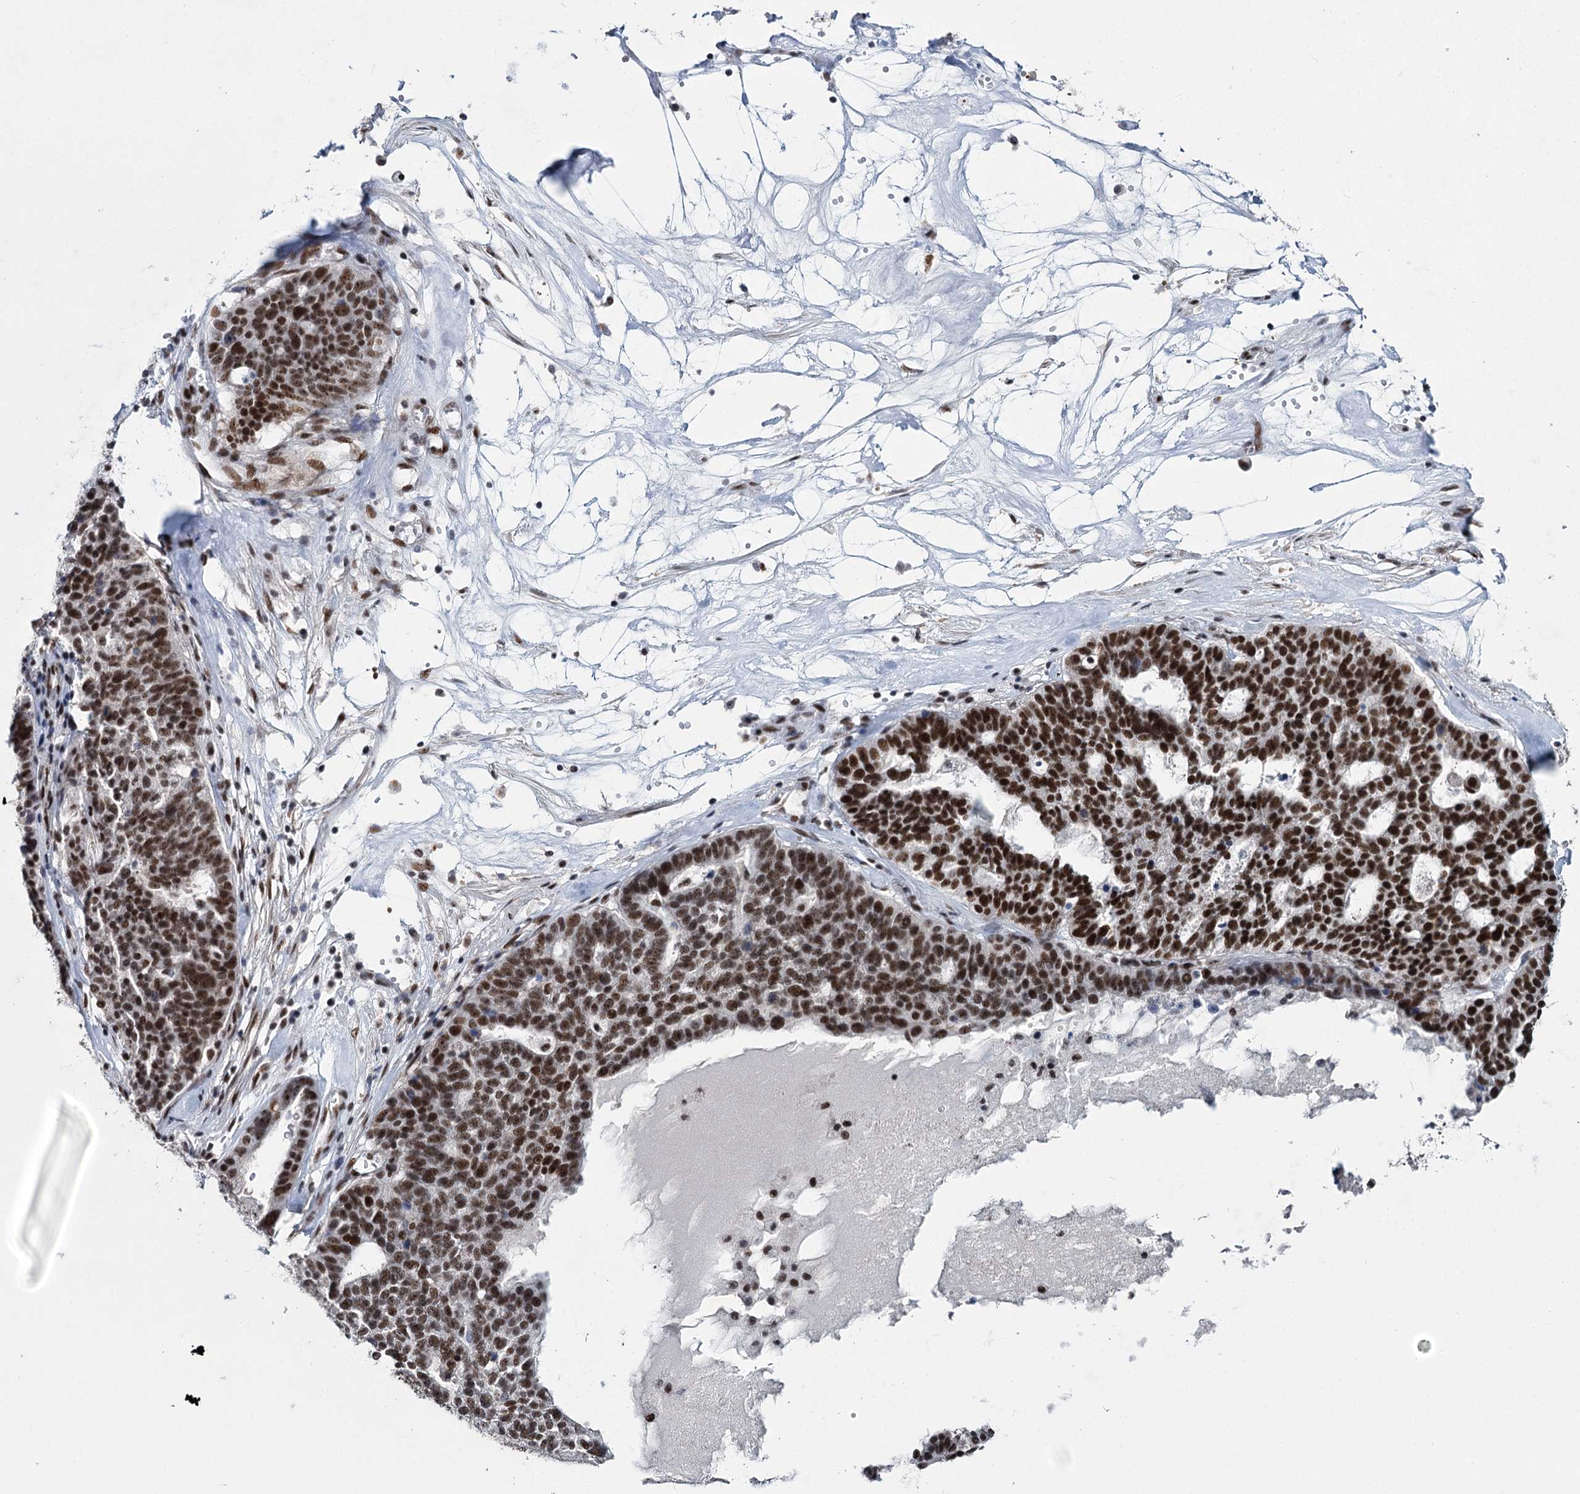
{"staining": {"intensity": "strong", "quantity": ">75%", "location": "nuclear"}, "tissue": "ovarian cancer", "cell_type": "Tumor cells", "image_type": "cancer", "snomed": [{"axis": "morphology", "description": "Cystadenocarcinoma, serous, NOS"}, {"axis": "topography", "description": "Ovary"}], "caption": "IHC (DAB (3,3'-diaminobenzidine)) staining of ovarian cancer demonstrates strong nuclear protein staining in about >75% of tumor cells.", "gene": "SCAF8", "patient": {"sex": "female", "age": 59}}